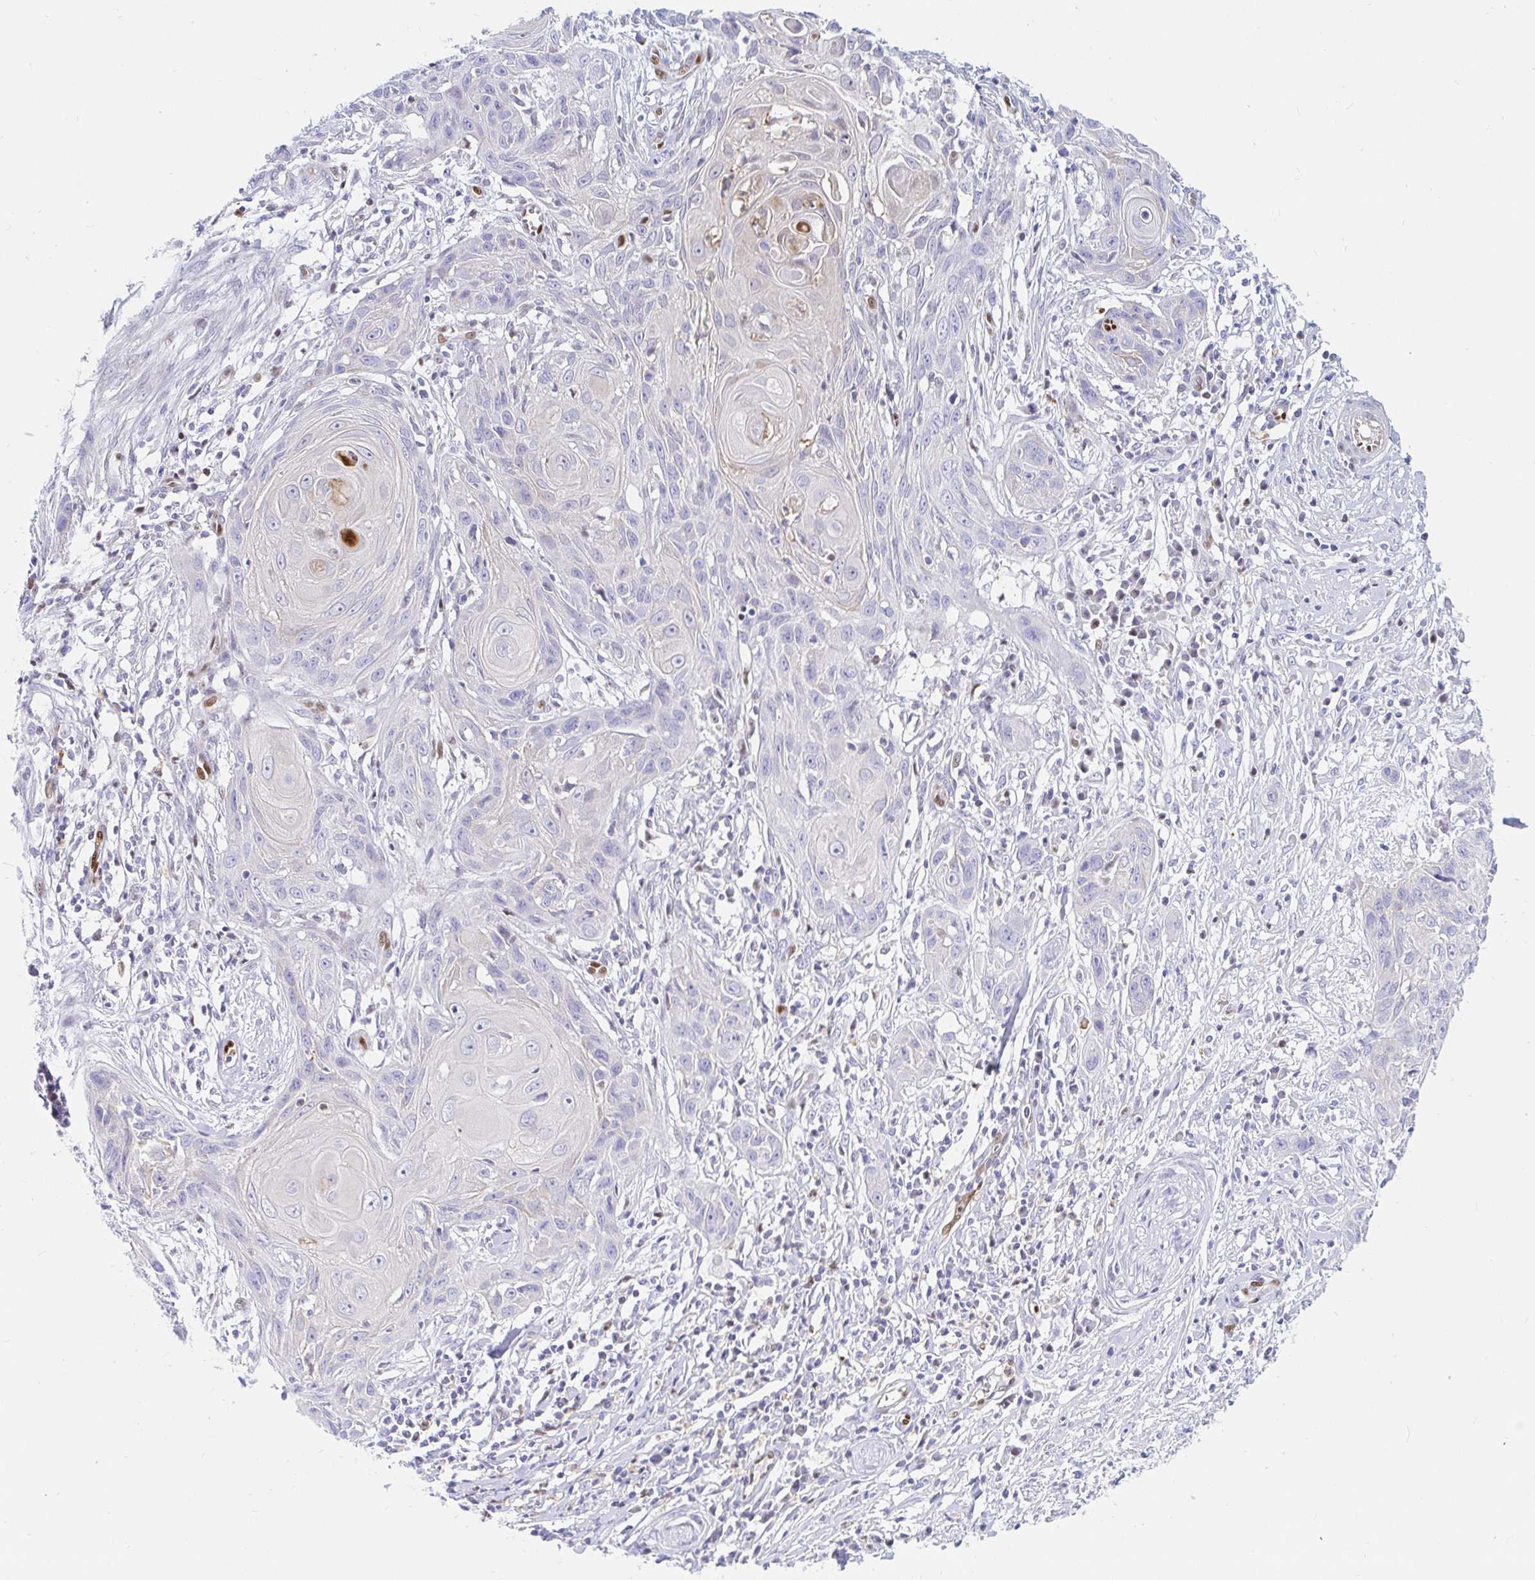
{"staining": {"intensity": "negative", "quantity": "none", "location": "none"}, "tissue": "skin cancer", "cell_type": "Tumor cells", "image_type": "cancer", "snomed": [{"axis": "morphology", "description": "Squamous cell carcinoma, NOS"}, {"axis": "topography", "description": "Skin"}, {"axis": "topography", "description": "Vulva"}], "caption": "Histopathology image shows no protein staining in tumor cells of skin cancer tissue.", "gene": "HINFP", "patient": {"sex": "female", "age": 83}}